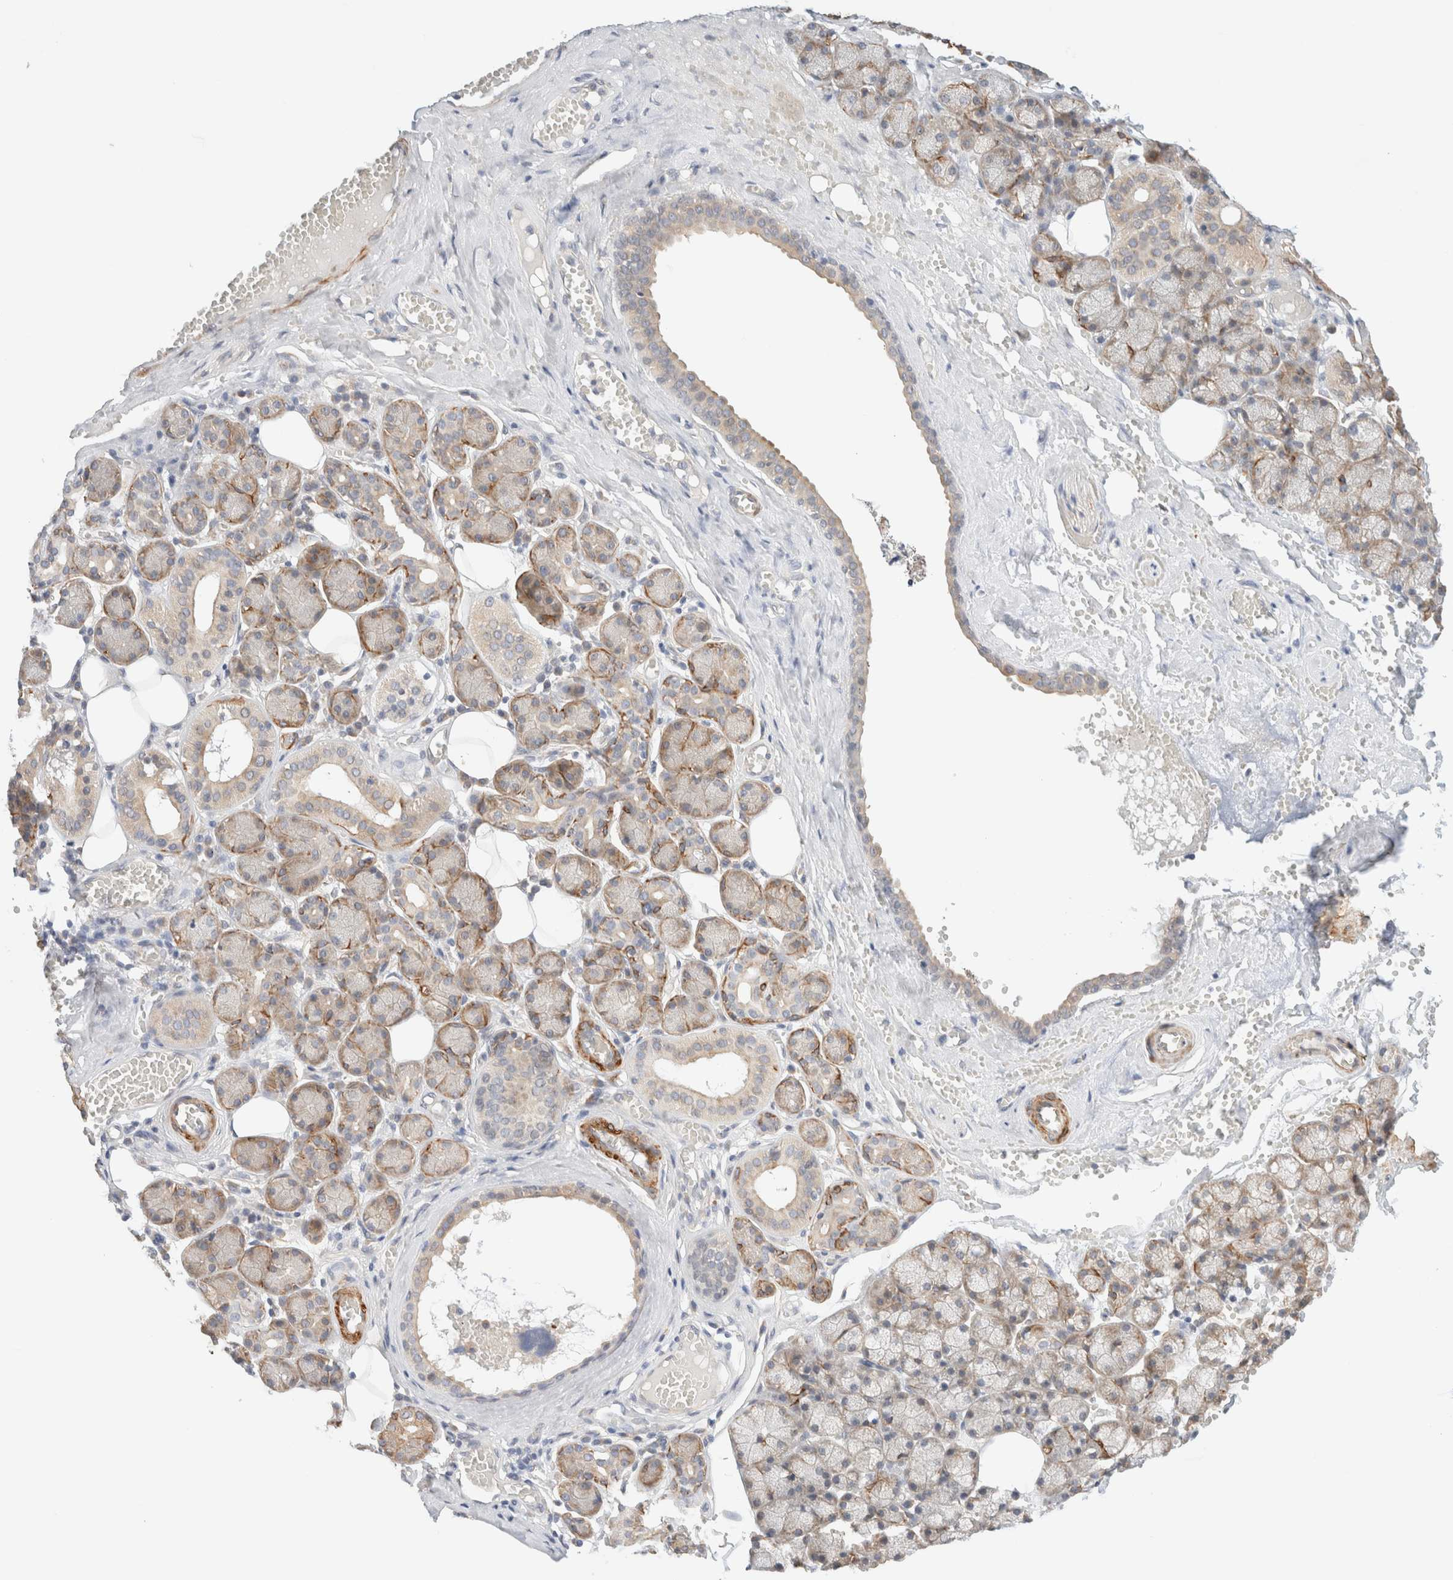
{"staining": {"intensity": "moderate", "quantity": "<25%", "location": "cytoplasmic/membranous"}, "tissue": "salivary gland", "cell_type": "Glandular cells", "image_type": "normal", "snomed": [{"axis": "morphology", "description": "Normal tissue, NOS"}, {"axis": "topography", "description": "Salivary gland"}], "caption": "Approximately <25% of glandular cells in benign human salivary gland display moderate cytoplasmic/membranous protein staining as visualized by brown immunohistochemical staining.", "gene": "RRP15", "patient": {"sex": "male", "age": 62}}